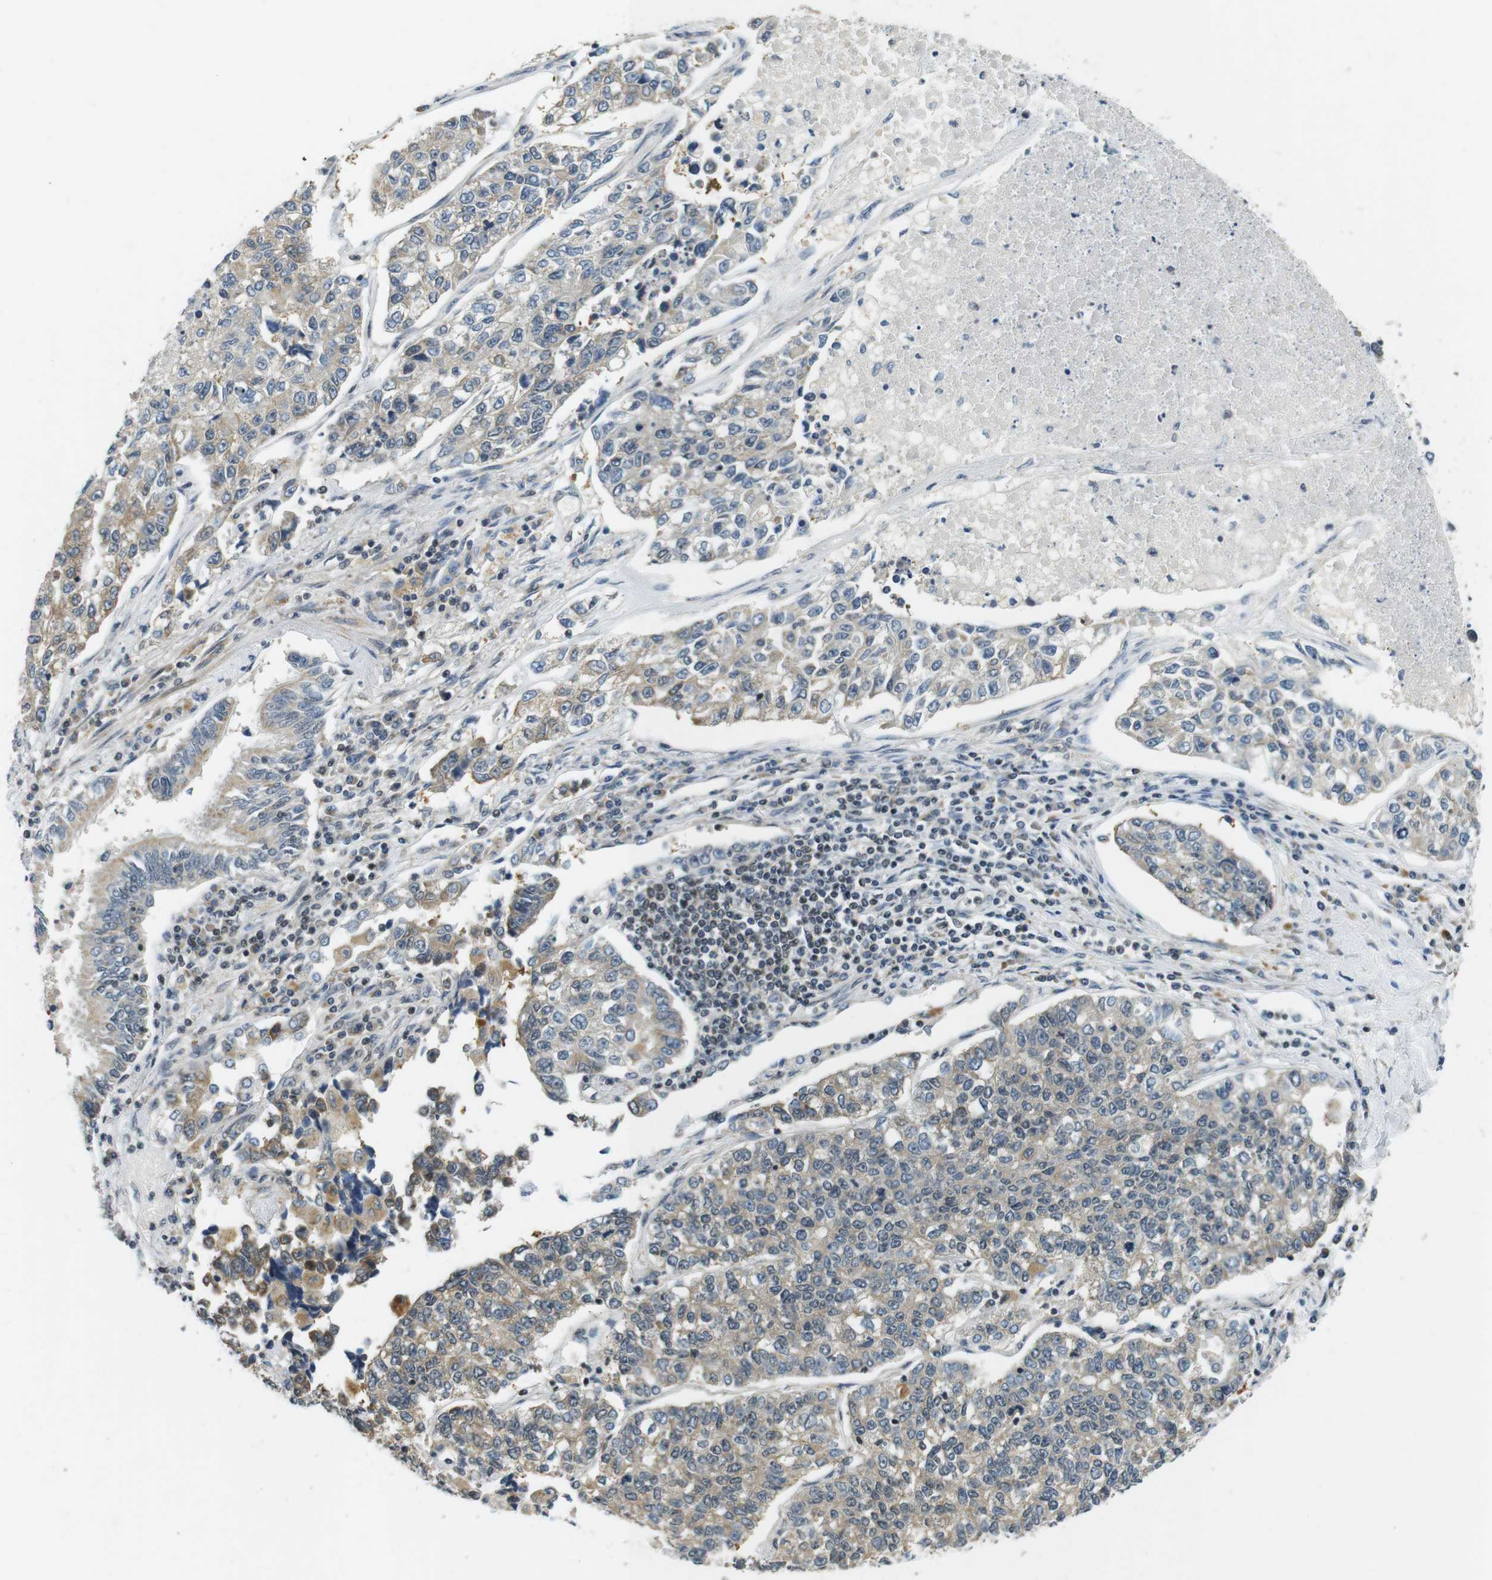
{"staining": {"intensity": "weak", "quantity": "25%-75%", "location": "cytoplasmic/membranous"}, "tissue": "lung cancer", "cell_type": "Tumor cells", "image_type": "cancer", "snomed": [{"axis": "morphology", "description": "Adenocarcinoma, NOS"}, {"axis": "topography", "description": "Lung"}], "caption": "High-power microscopy captured an immunohistochemistry micrograph of lung cancer (adenocarcinoma), revealing weak cytoplasmic/membranous expression in about 25%-75% of tumor cells.", "gene": "BRD4", "patient": {"sex": "male", "age": 49}}